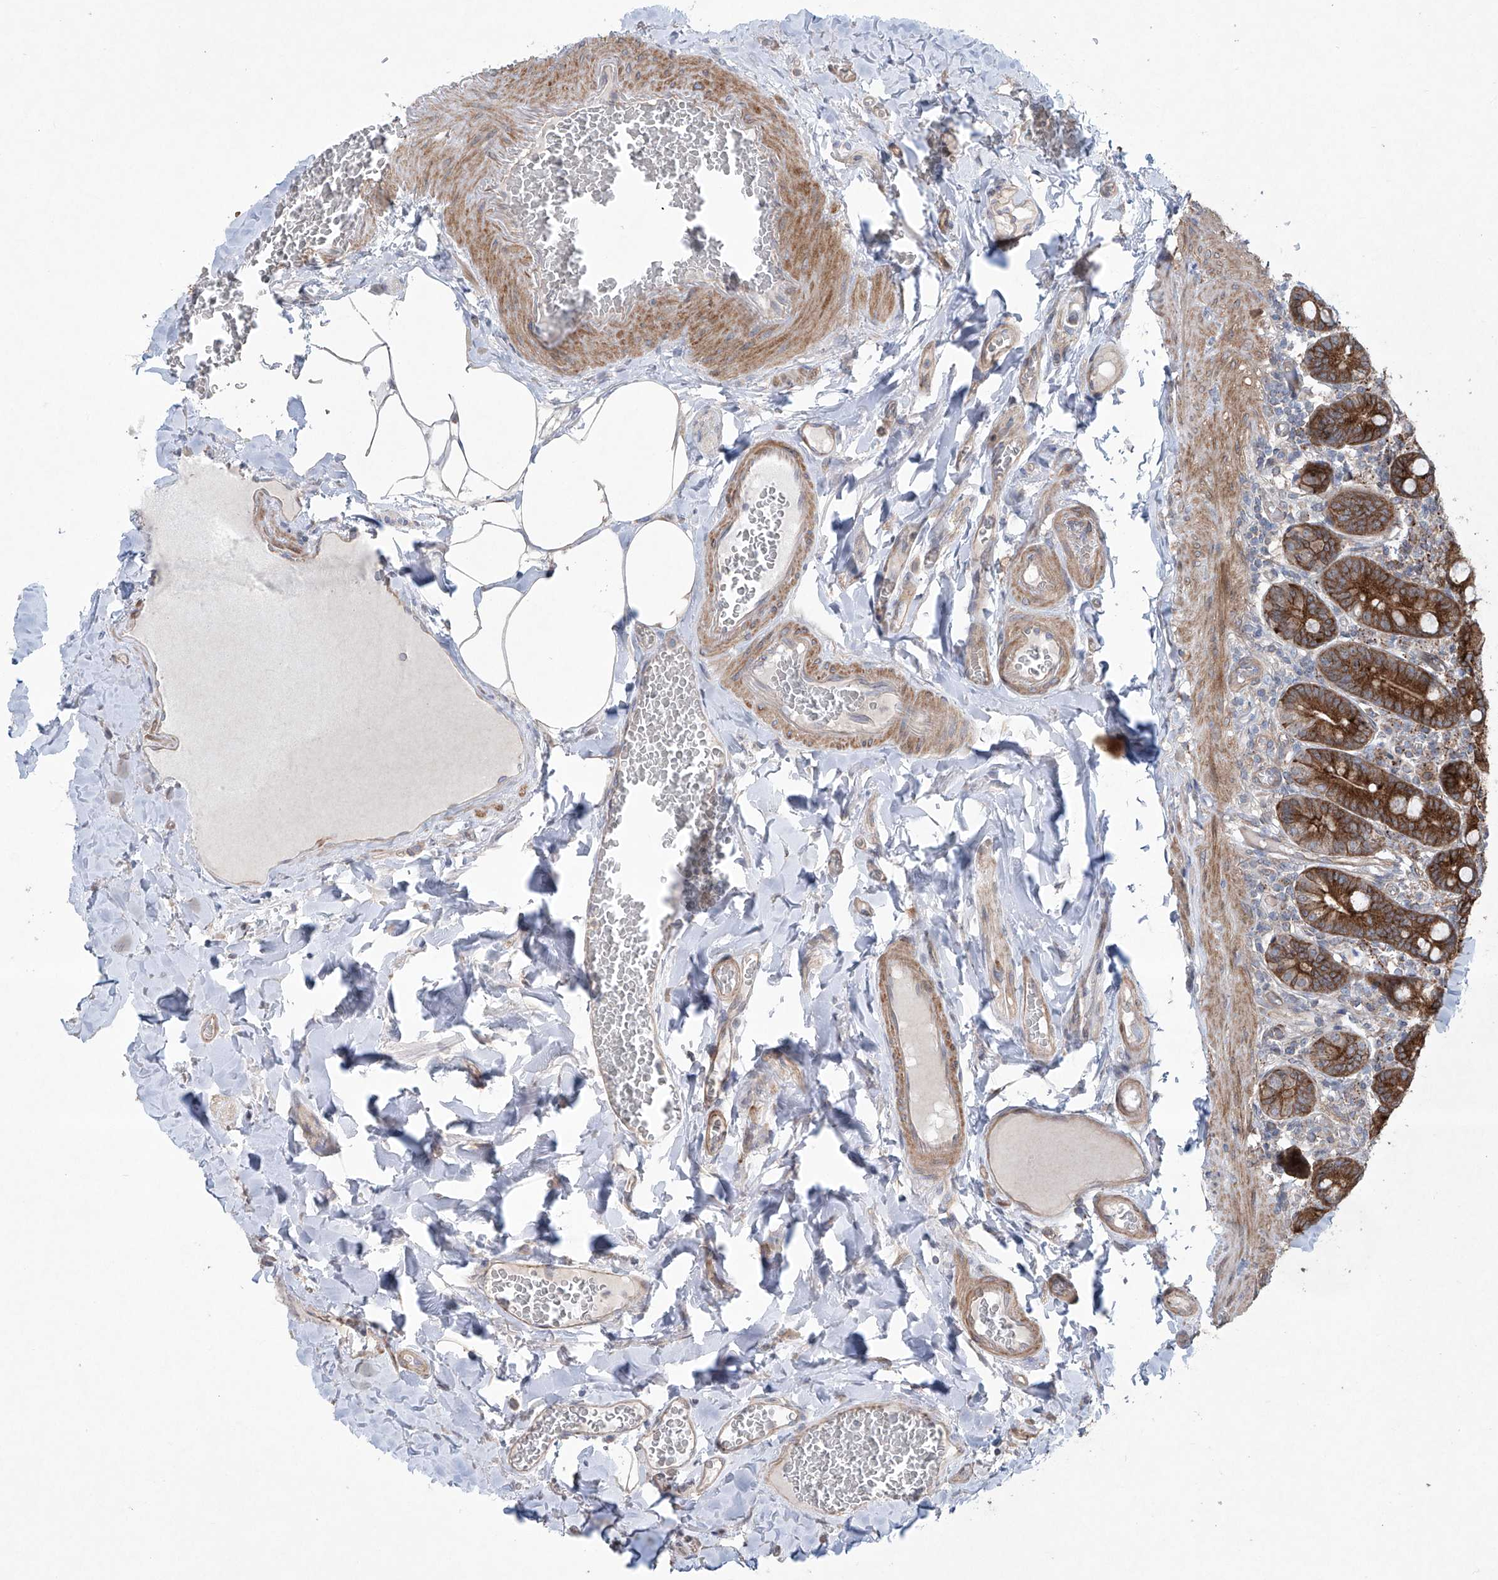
{"staining": {"intensity": "strong", "quantity": ">75%", "location": "cytoplasmic/membranous"}, "tissue": "duodenum", "cell_type": "Glandular cells", "image_type": "normal", "snomed": [{"axis": "morphology", "description": "Normal tissue, NOS"}, {"axis": "topography", "description": "Duodenum"}], "caption": "Immunohistochemical staining of benign duodenum displays strong cytoplasmic/membranous protein expression in about >75% of glandular cells.", "gene": "KLC4", "patient": {"sex": "female", "age": 62}}